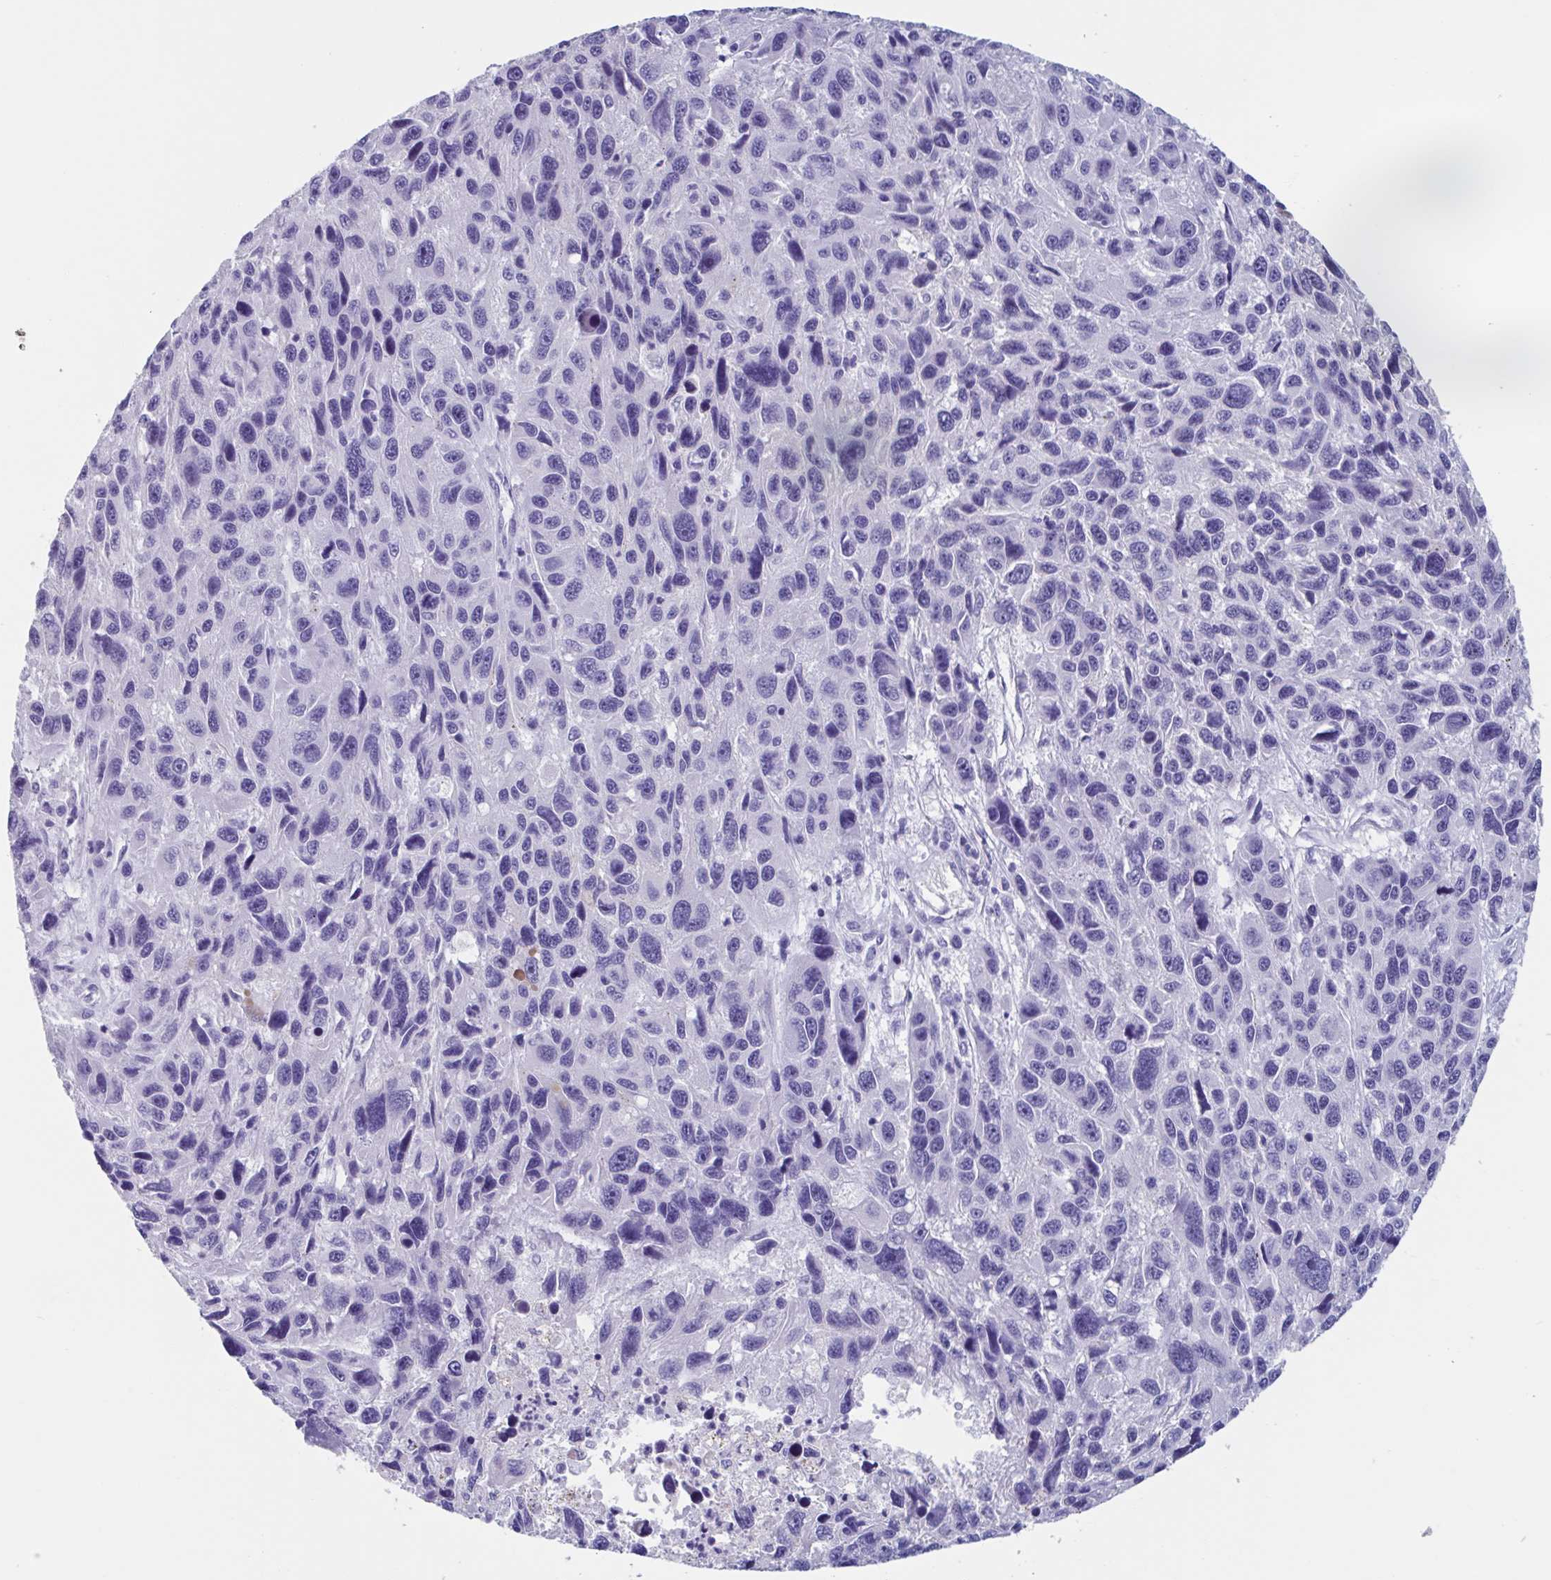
{"staining": {"intensity": "negative", "quantity": "none", "location": "none"}, "tissue": "melanoma", "cell_type": "Tumor cells", "image_type": "cancer", "snomed": [{"axis": "morphology", "description": "Malignant melanoma, NOS"}, {"axis": "topography", "description": "Skin"}], "caption": "Immunohistochemistry histopathology image of neoplastic tissue: human malignant melanoma stained with DAB (3,3'-diaminobenzidine) displays no significant protein positivity in tumor cells.", "gene": "USP35", "patient": {"sex": "male", "age": 53}}